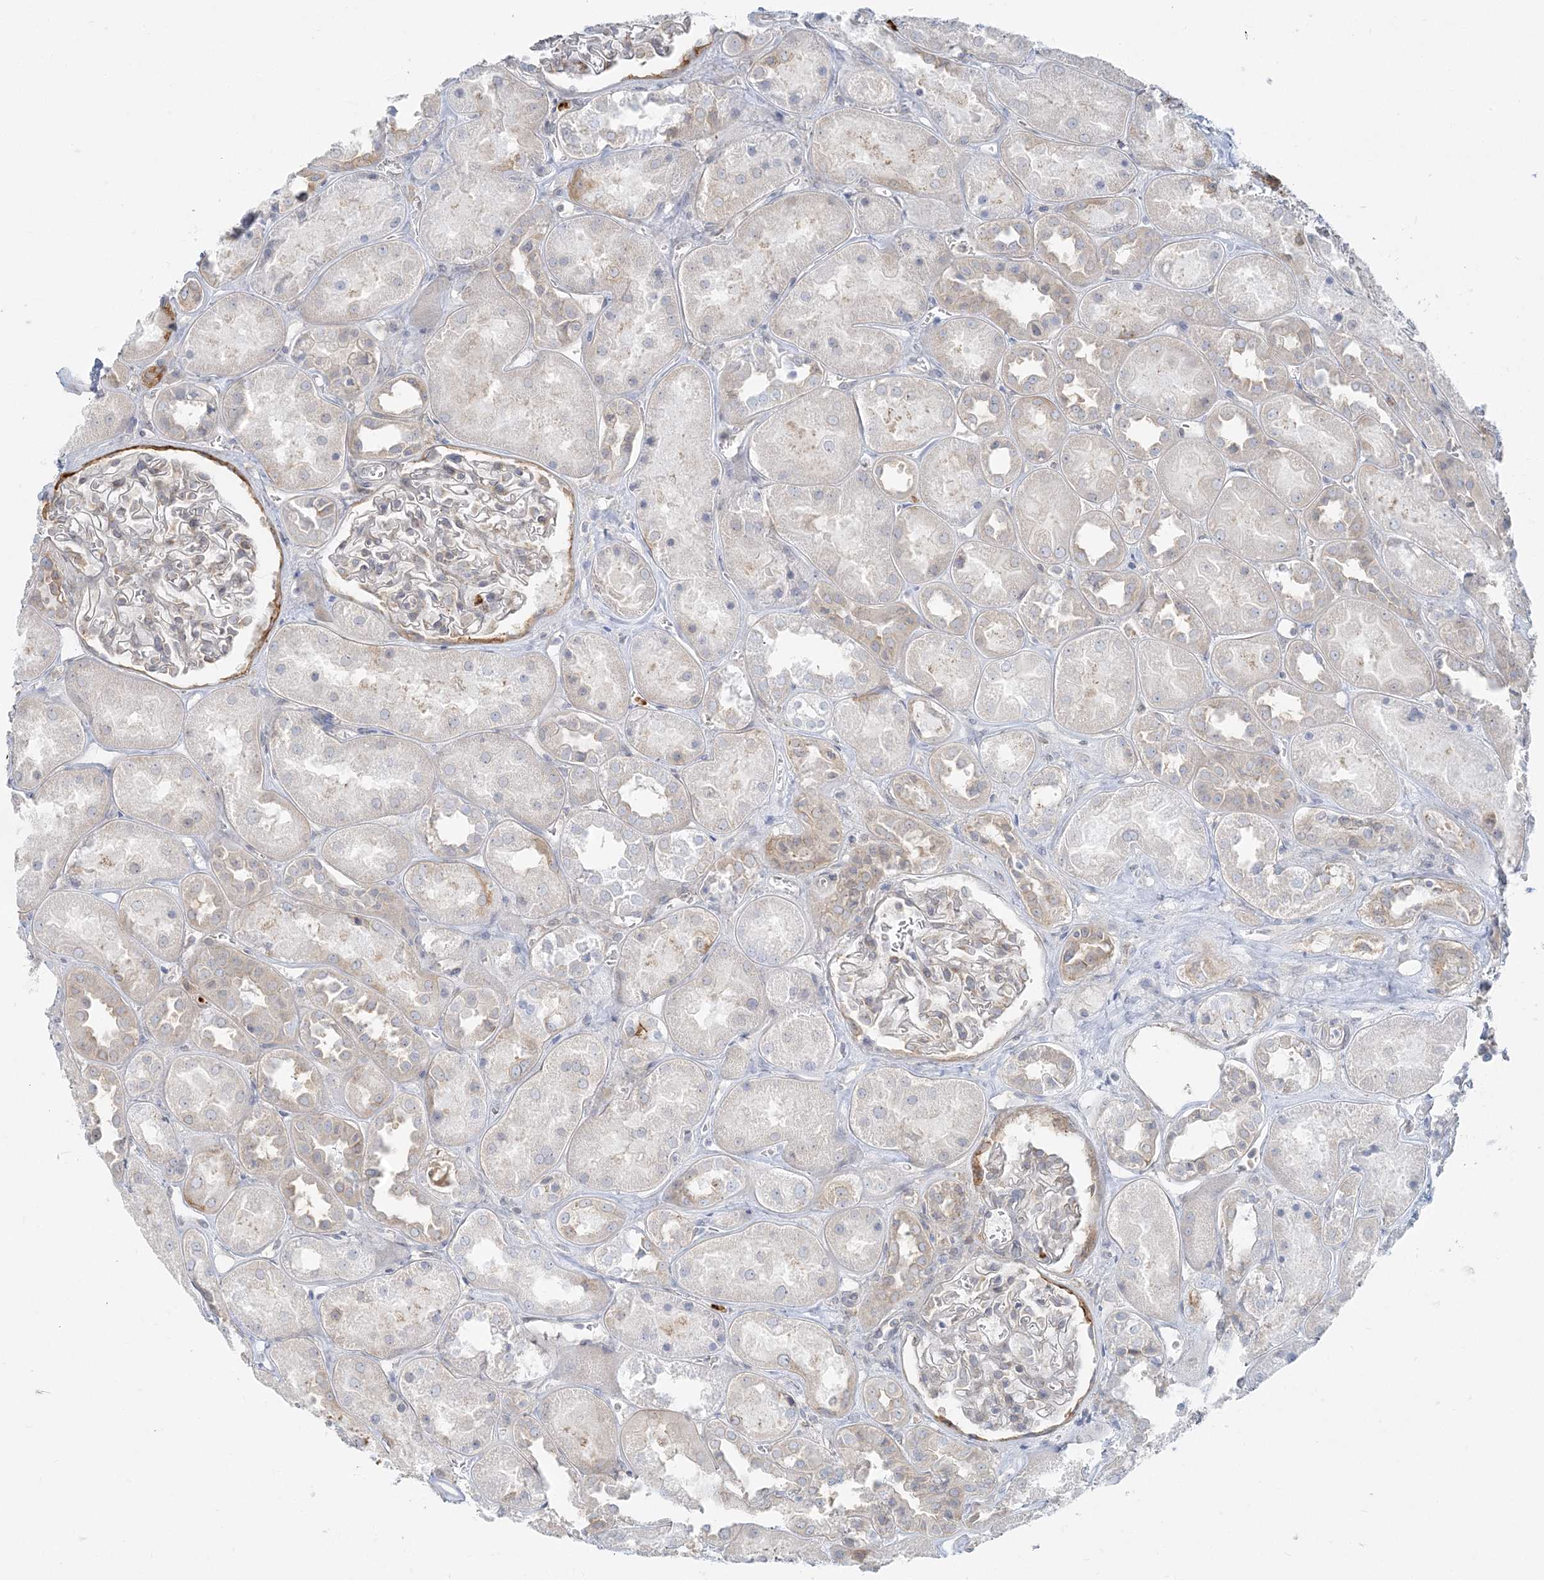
{"staining": {"intensity": "moderate", "quantity": "<25%", "location": "cytoplasmic/membranous"}, "tissue": "kidney", "cell_type": "Cells in glomeruli", "image_type": "normal", "snomed": [{"axis": "morphology", "description": "Normal tissue, NOS"}, {"axis": "topography", "description": "Kidney"}], "caption": "Cells in glomeruli display low levels of moderate cytoplasmic/membranous expression in approximately <25% of cells in normal kidney.", "gene": "CCNJ", "patient": {"sex": "male", "age": 70}}